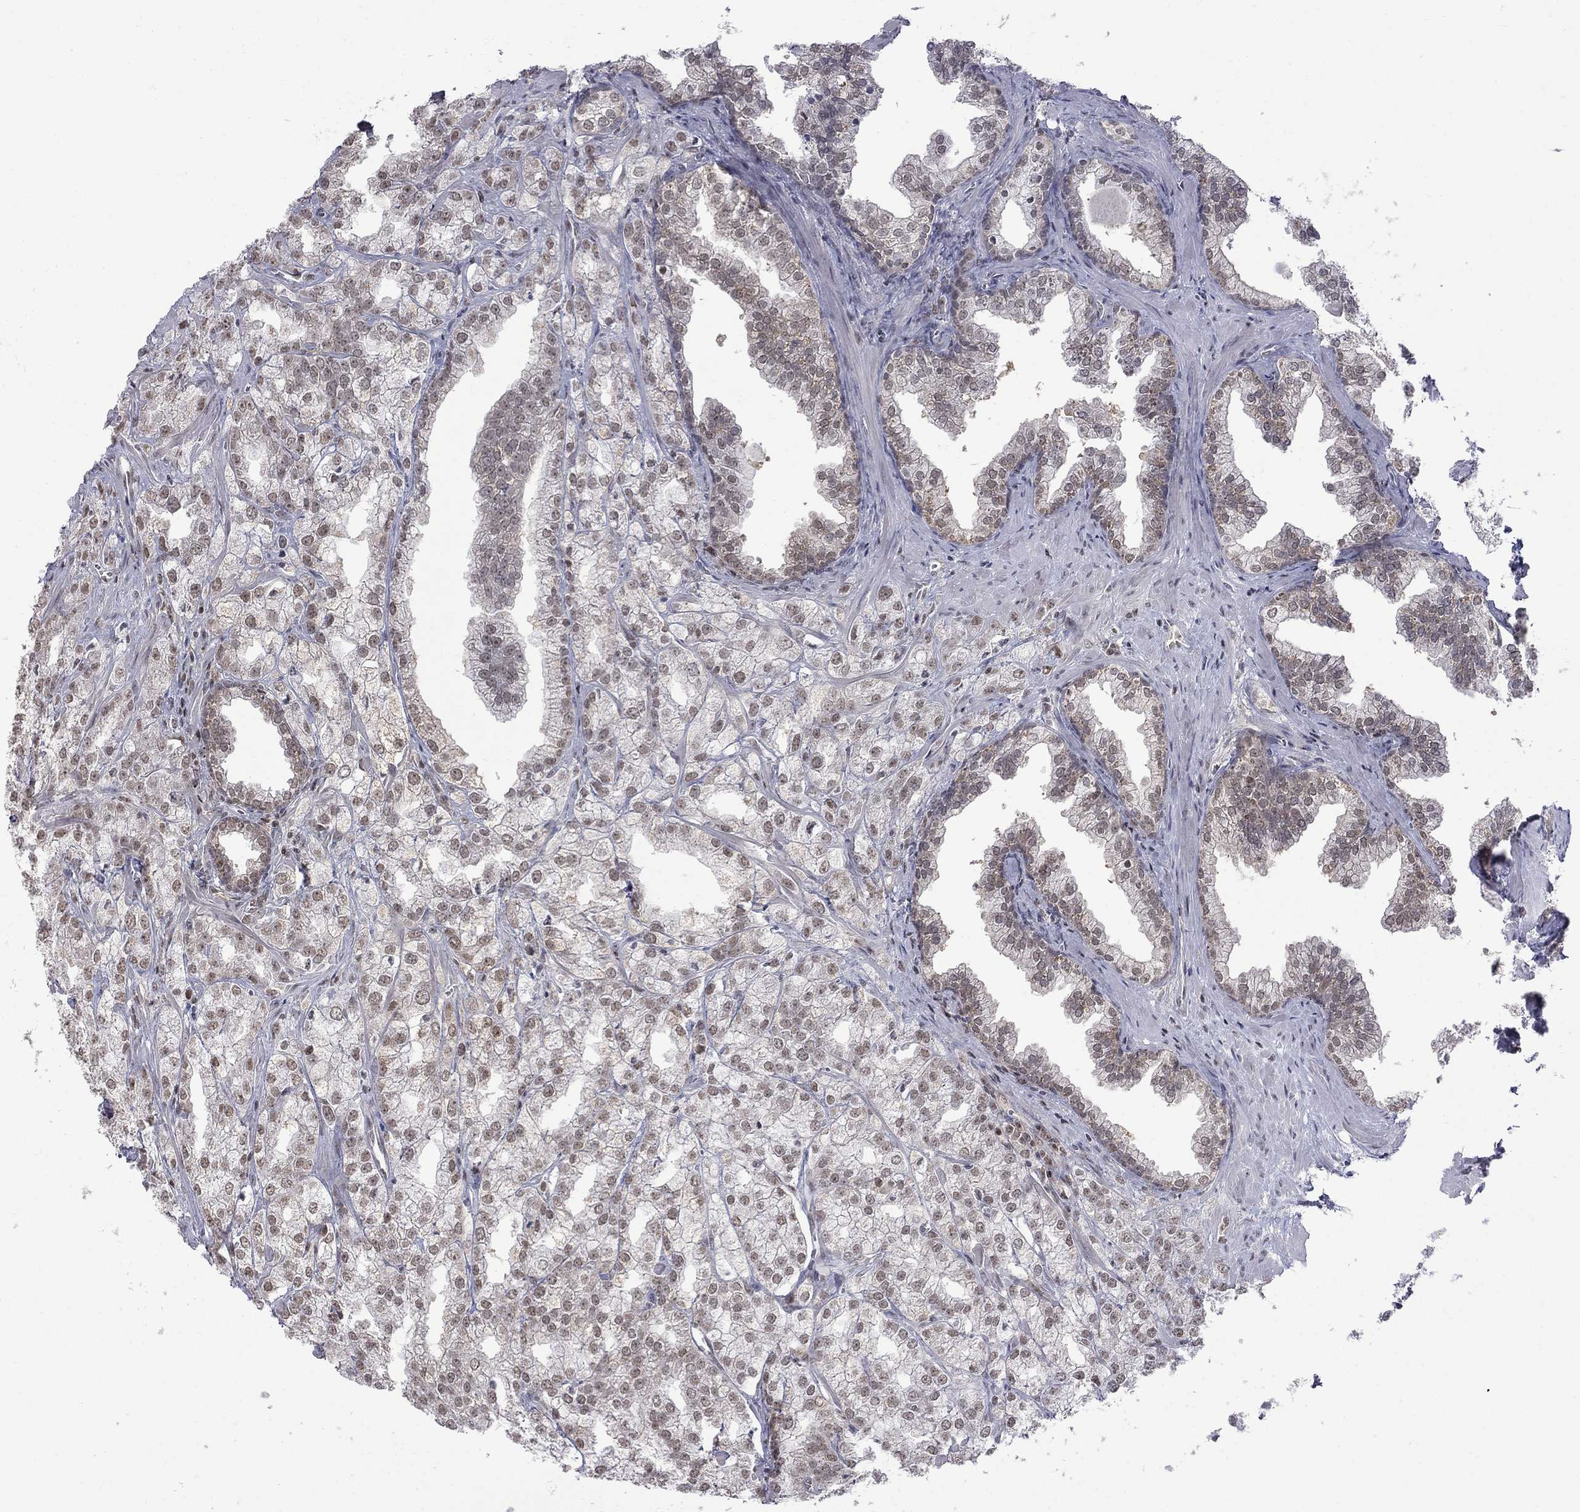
{"staining": {"intensity": "weak", "quantity": "<25%", "location": "cytoplasmic/membranous"}, "tissue": "prostate cancer", "cell_type": "Tumor cells", "image_type": "cancer", "snomed": [{"axis": "morphology", "description": "Adenocarcinoma, NOS"}, {"axis": "topography", "description": "Prostate"}], "caption": "This is an immunohistochemistry micrograph of adenocarcinoma (prostate). There is no positivity in tumor cells.", "gene": "RFWD3", "patient": {"sex": "male", "age": 70}}